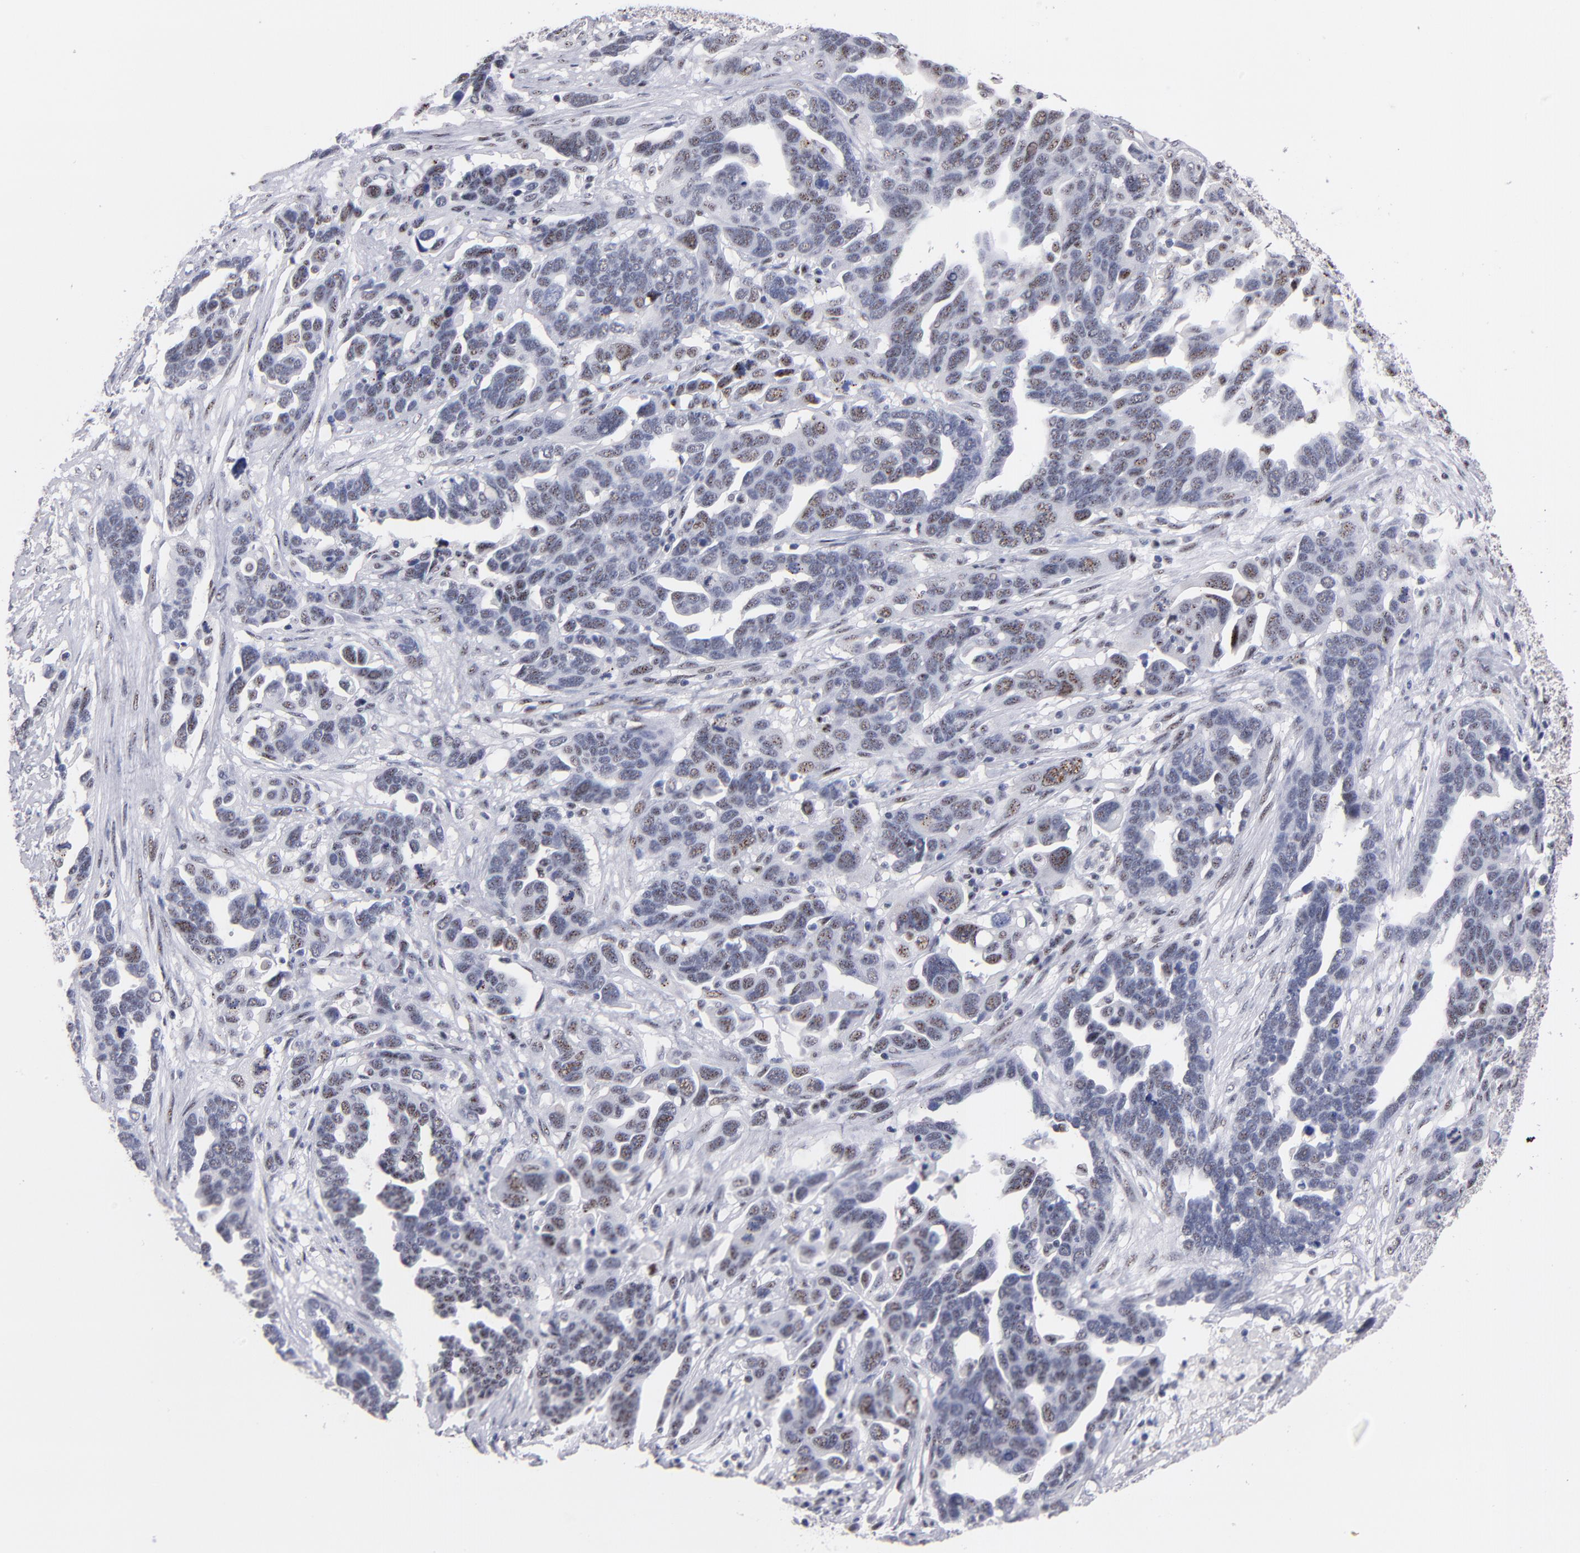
{"staining": {"intensity": "moderate", "quantity": "25%-75%", "location": "nuclear"}, "tissue": "ovarian cancer", "cell_type": "Tumor cells", "image_type": "cancer", "snomed": [{"axis": "morphology", "description": "Cystadenocarcinoma, serous, NOS"}, {"axis": "topography", "description": "Ovary"}], "caption": "A photomicrograph showing moderate nuclear expression in about 25%-75% of tumor cells in ovarian cancer (serous cystadenocarcinoma), as visualized by brown immunohistochemical staining.", "gene": "RAF1", "patient": {"sex": "female", "age": 54}}